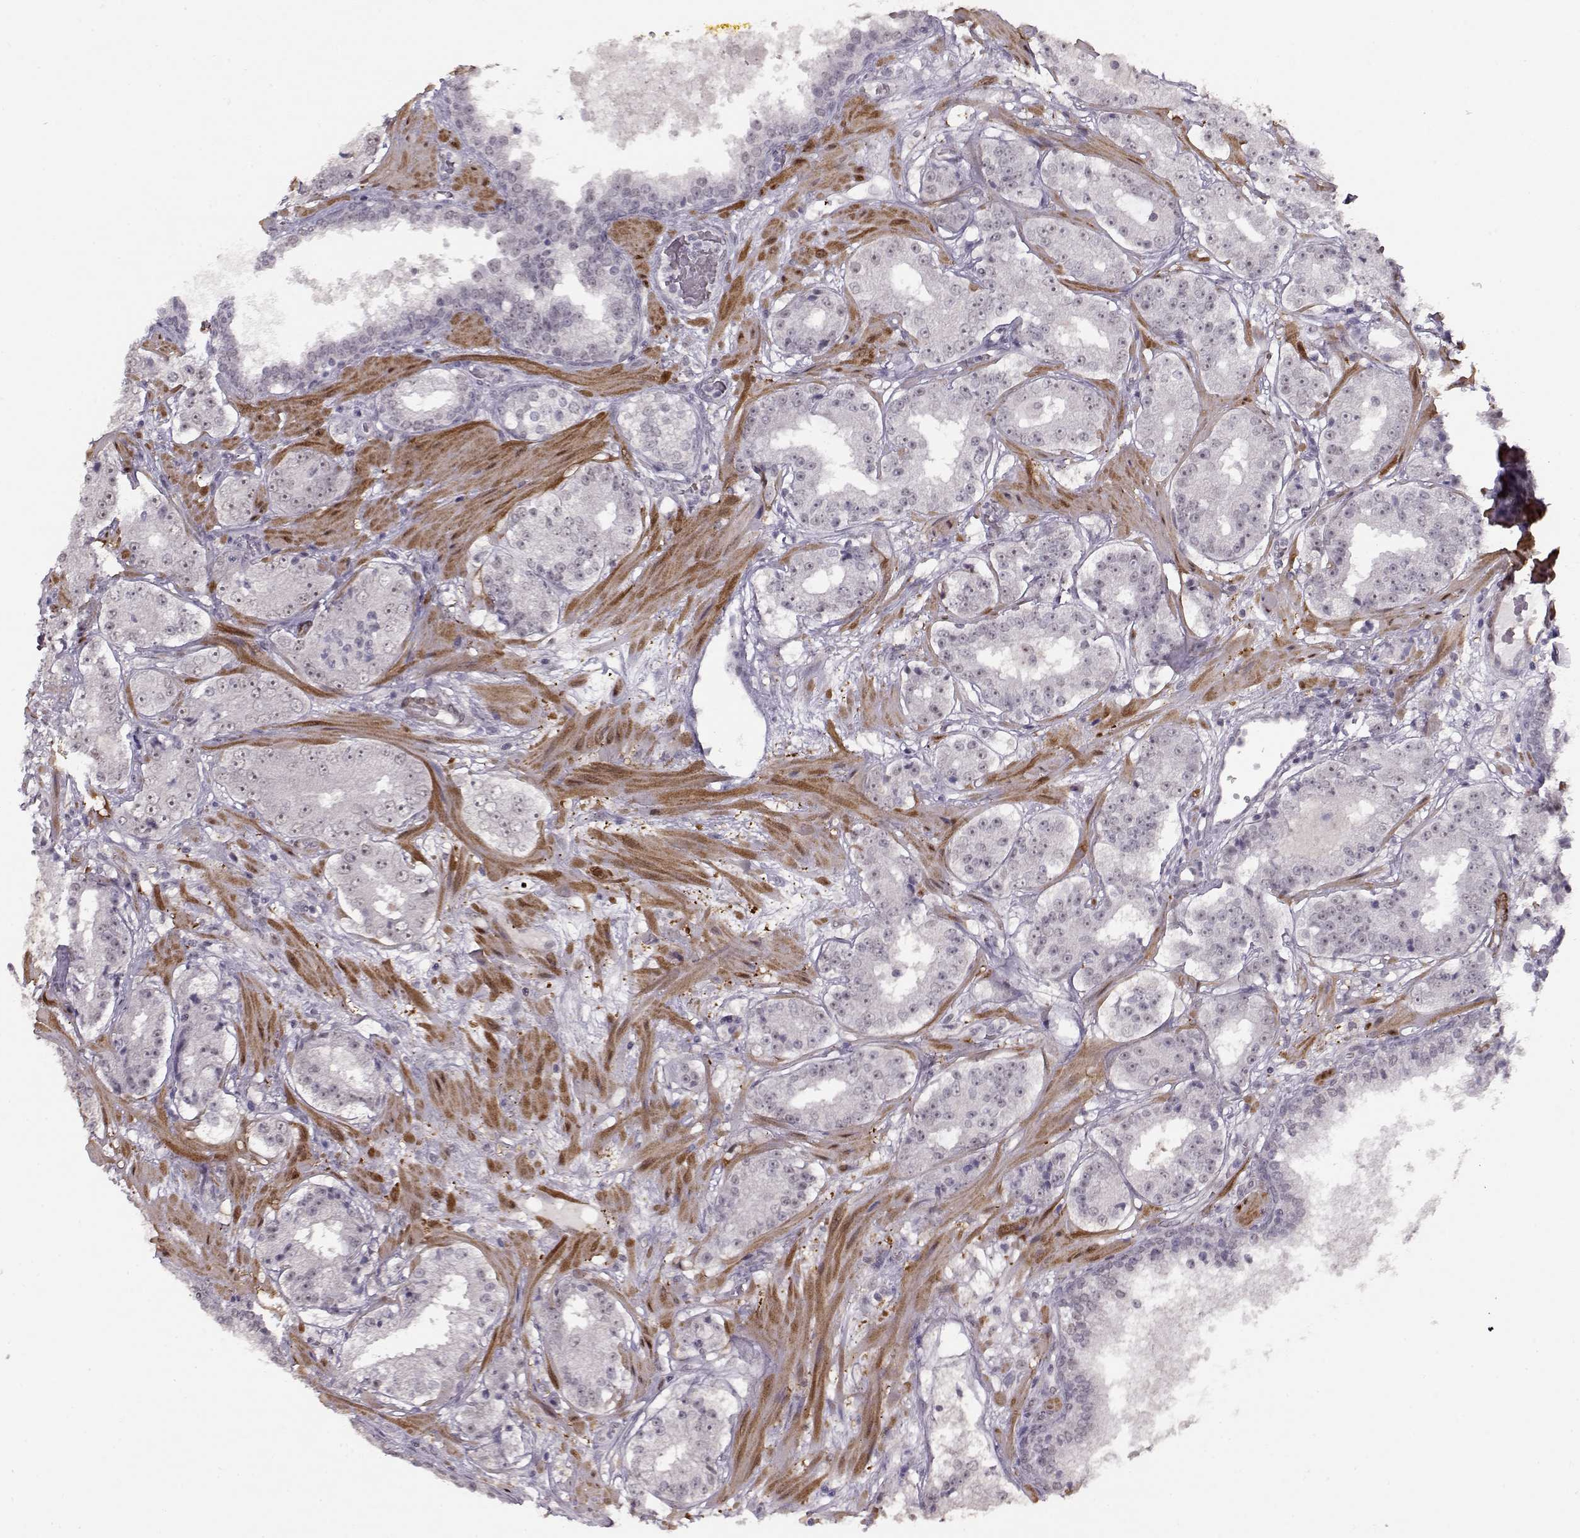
{"staining": {"intensity": "weak", "quantity": "<25%", "location": "nuclear"}, "tissue": "prostate cancer", "cell_type": "Tumor cells", "image_type": "cancer", "snomed": [{"axis": "morphology", "description": "Adenocarcinoma, Low grade"}, {"axis": "topography", "description": "Prostate"}], "caption": "Immunohistochemical staining of prostate cancer (adenocarcinoma (low-grade)) exhibits no significant positivity in tumor cells.", "gene": "PCP4", "patient": {"sex": "male", "age": 60}}